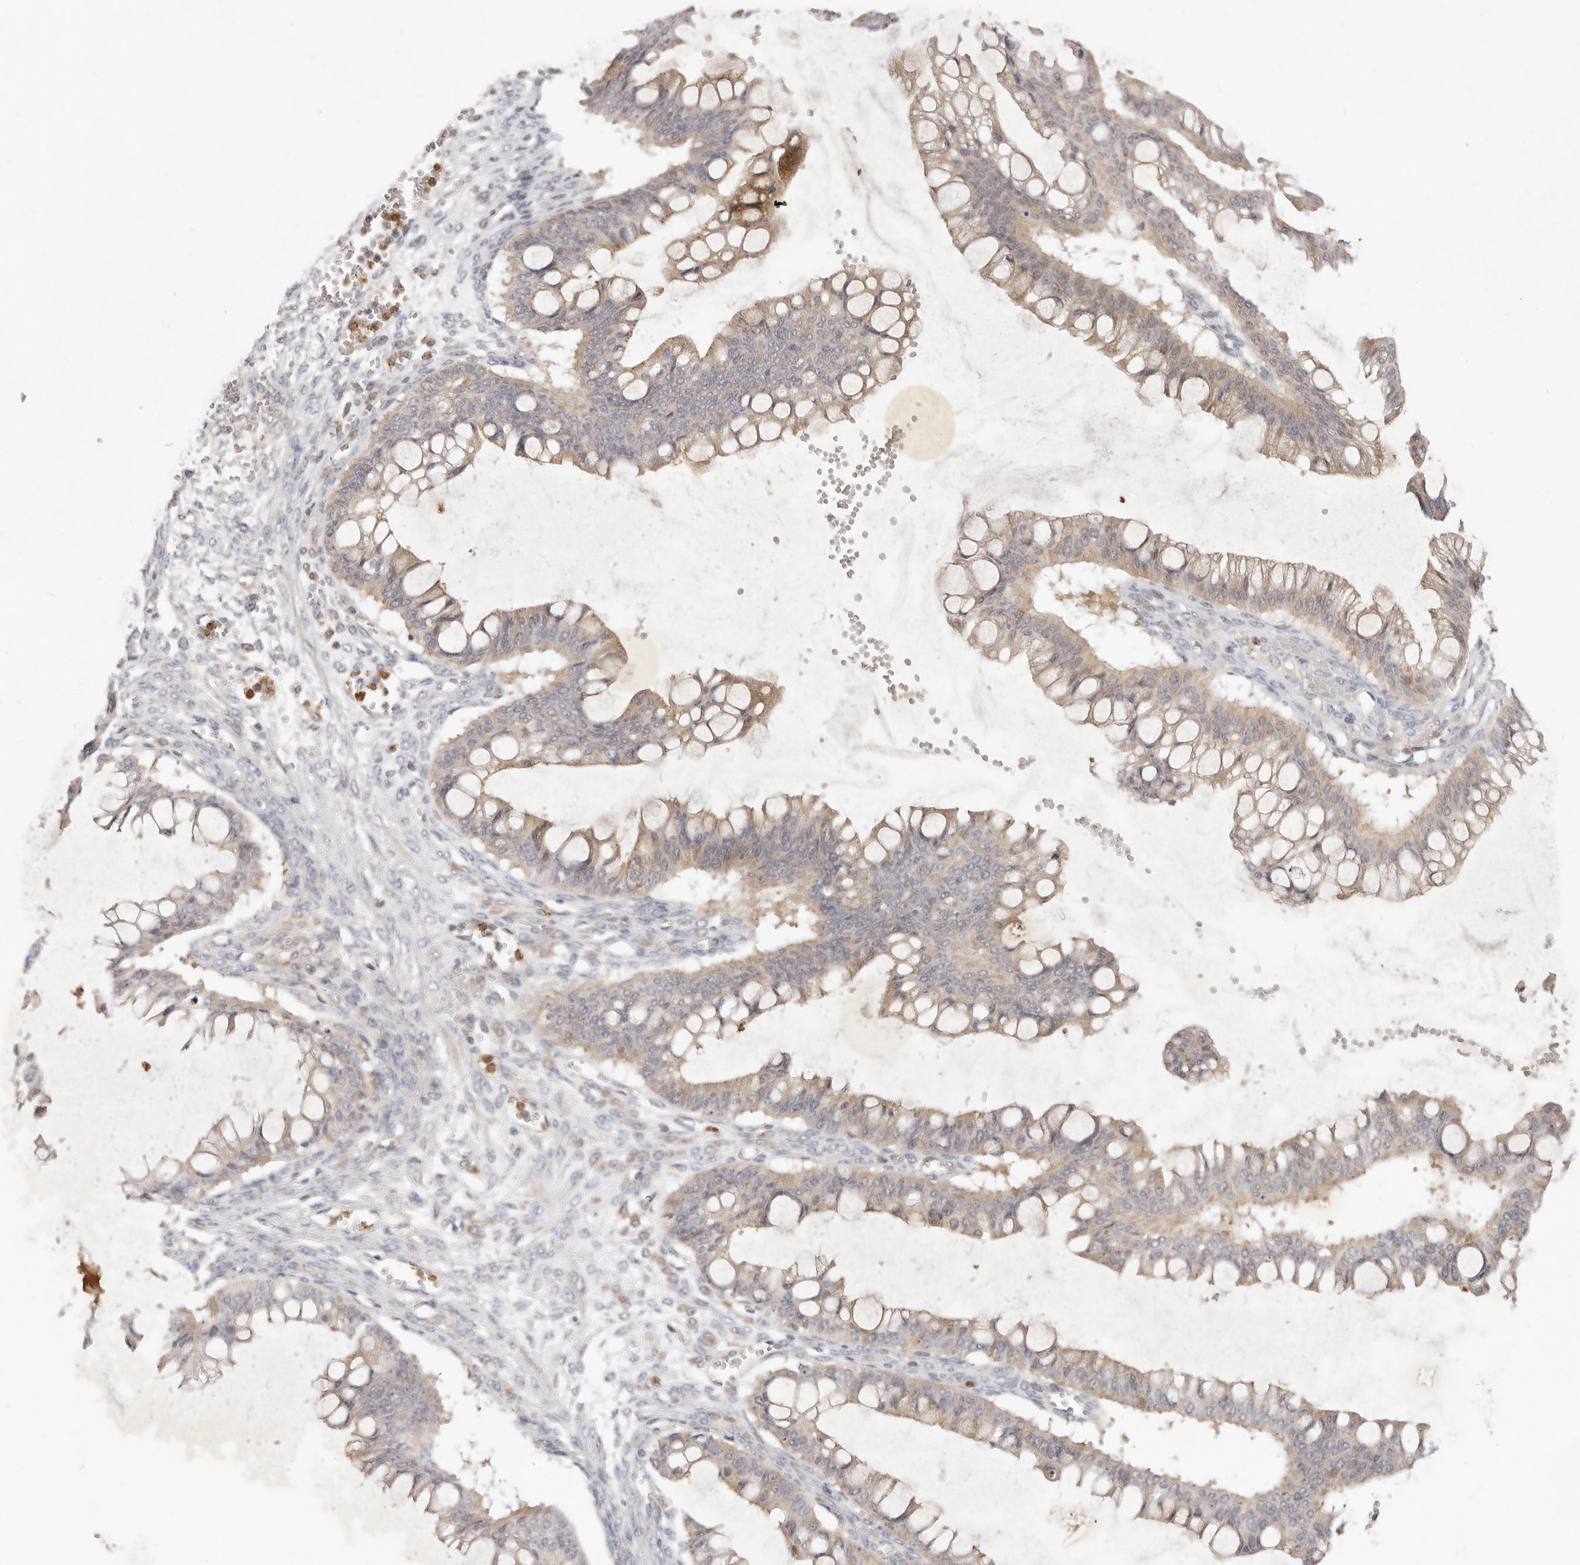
{"staining": {"intensity": "weak", "quantity": "25%-75%", "location": "cytoplasmic/membranous"}, "tissue": "ovarian cancer", "cell_type": "Tumor cells", "image_type": "cancer", "snomed": [{"axis": "morphology", "description": "Cystadenocarcinoma, mucinous, NOS"}, {"axis": "topography", "description": "Ovary"}], "caption": "Mucinous cystadenocarcinoma (ovarian) tissue displays weak cytoplasmic/membranous expression in approximately 25%-75% of tumor cells, visualized by immunohistochemistry. Immunohistochemistry (ihc) stains the protein in brown and the nuclei are stained blue.", "gene": "USP49", "patient": {"sex": "female", "age": 73}}